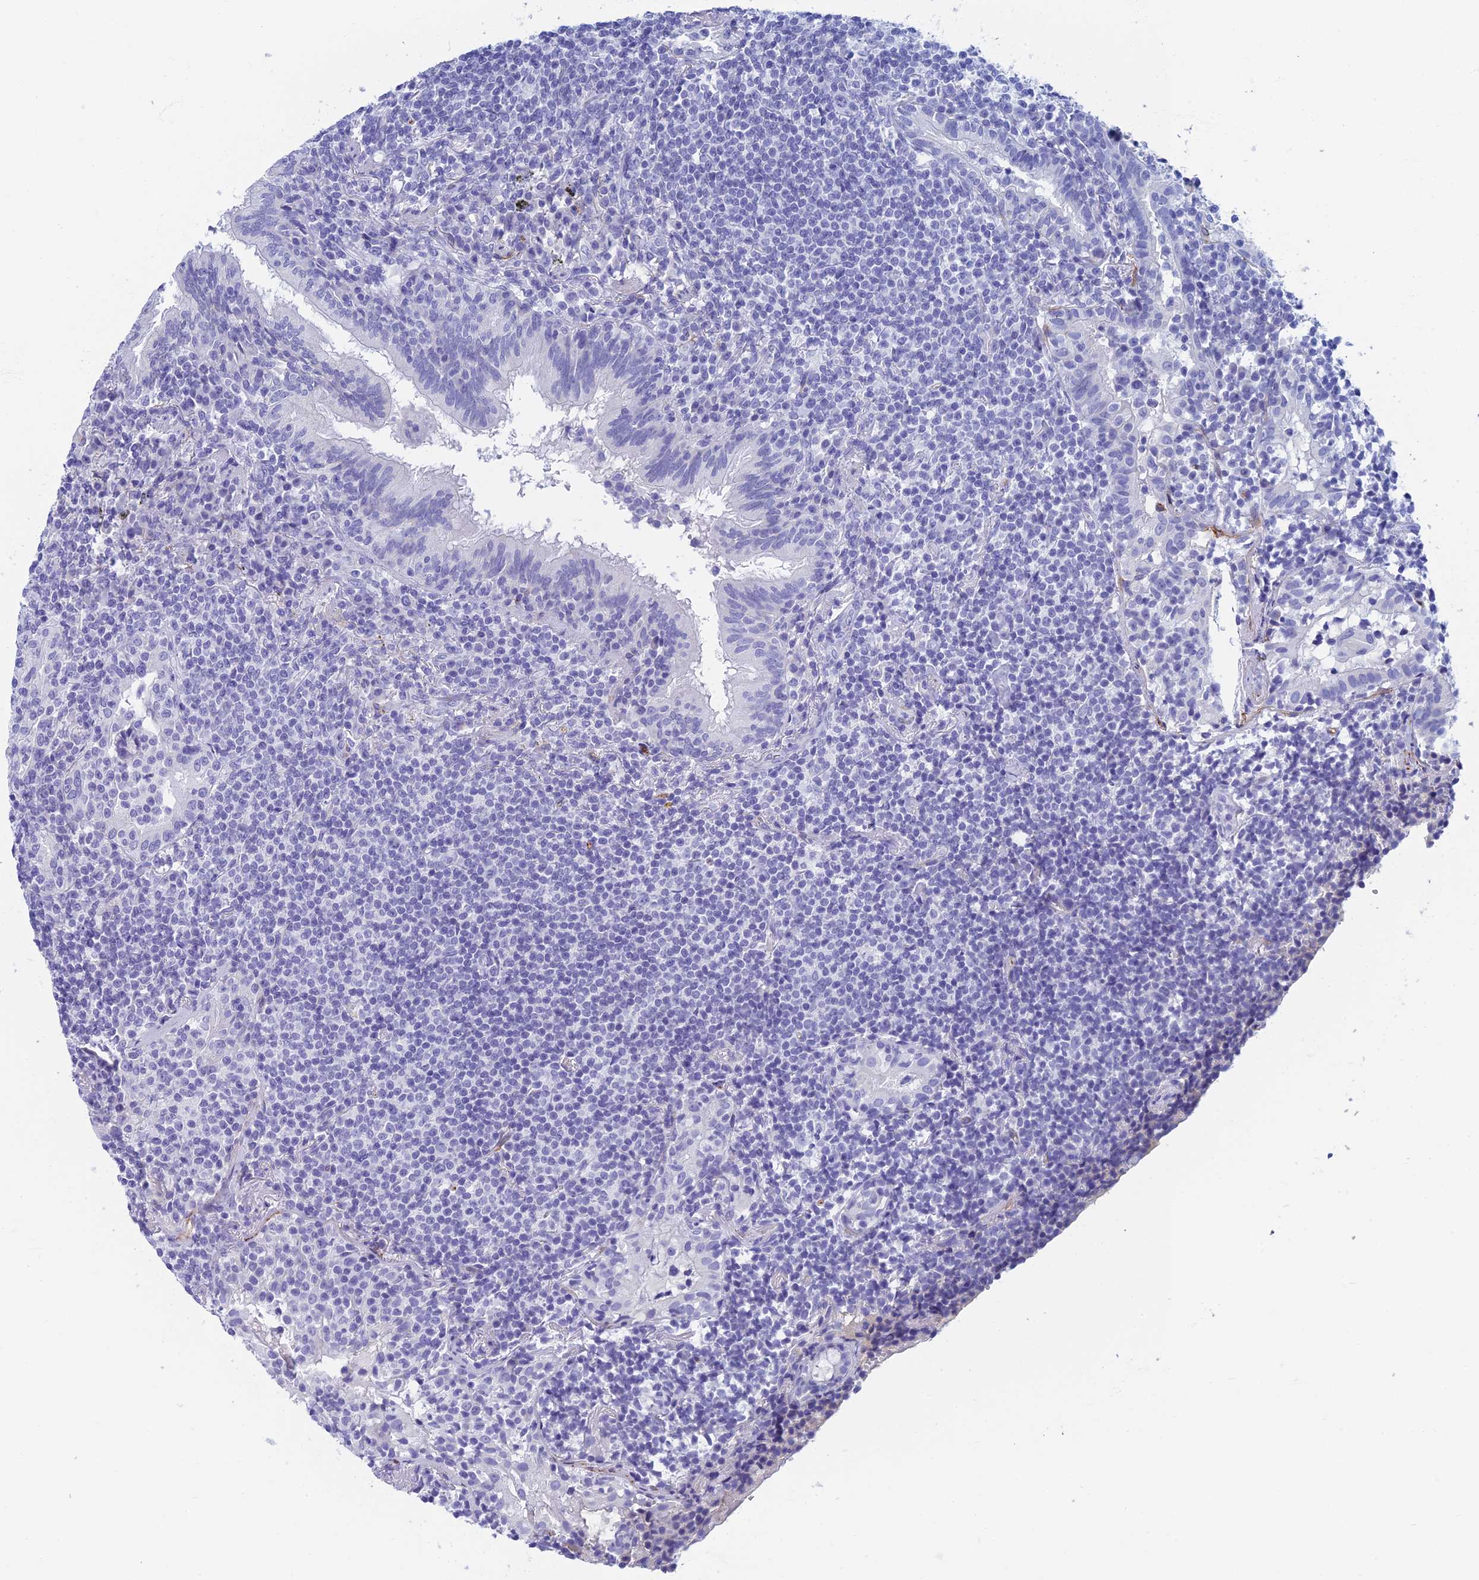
{"staining": {"intensity": "negative", "quantity": "none", "location": "none"}, "tissue": "lymphoma", "cell_type": "Tumor cells", "image_type": "cancer", "snomed": [{"axis": "morphology", "description": "Malignant lymphoma, non-Hodgkin's type, Low grade"}, {"axis": "topography", "description": "Lung"}], "caption": "An immunohistochemistry (IHC) photomicrograph of lymphoma is shown. There is no staining in tumor cells of lymphoma.", "gene": "ETFRF1", "patient": {"sex": "female", "age": 71}}